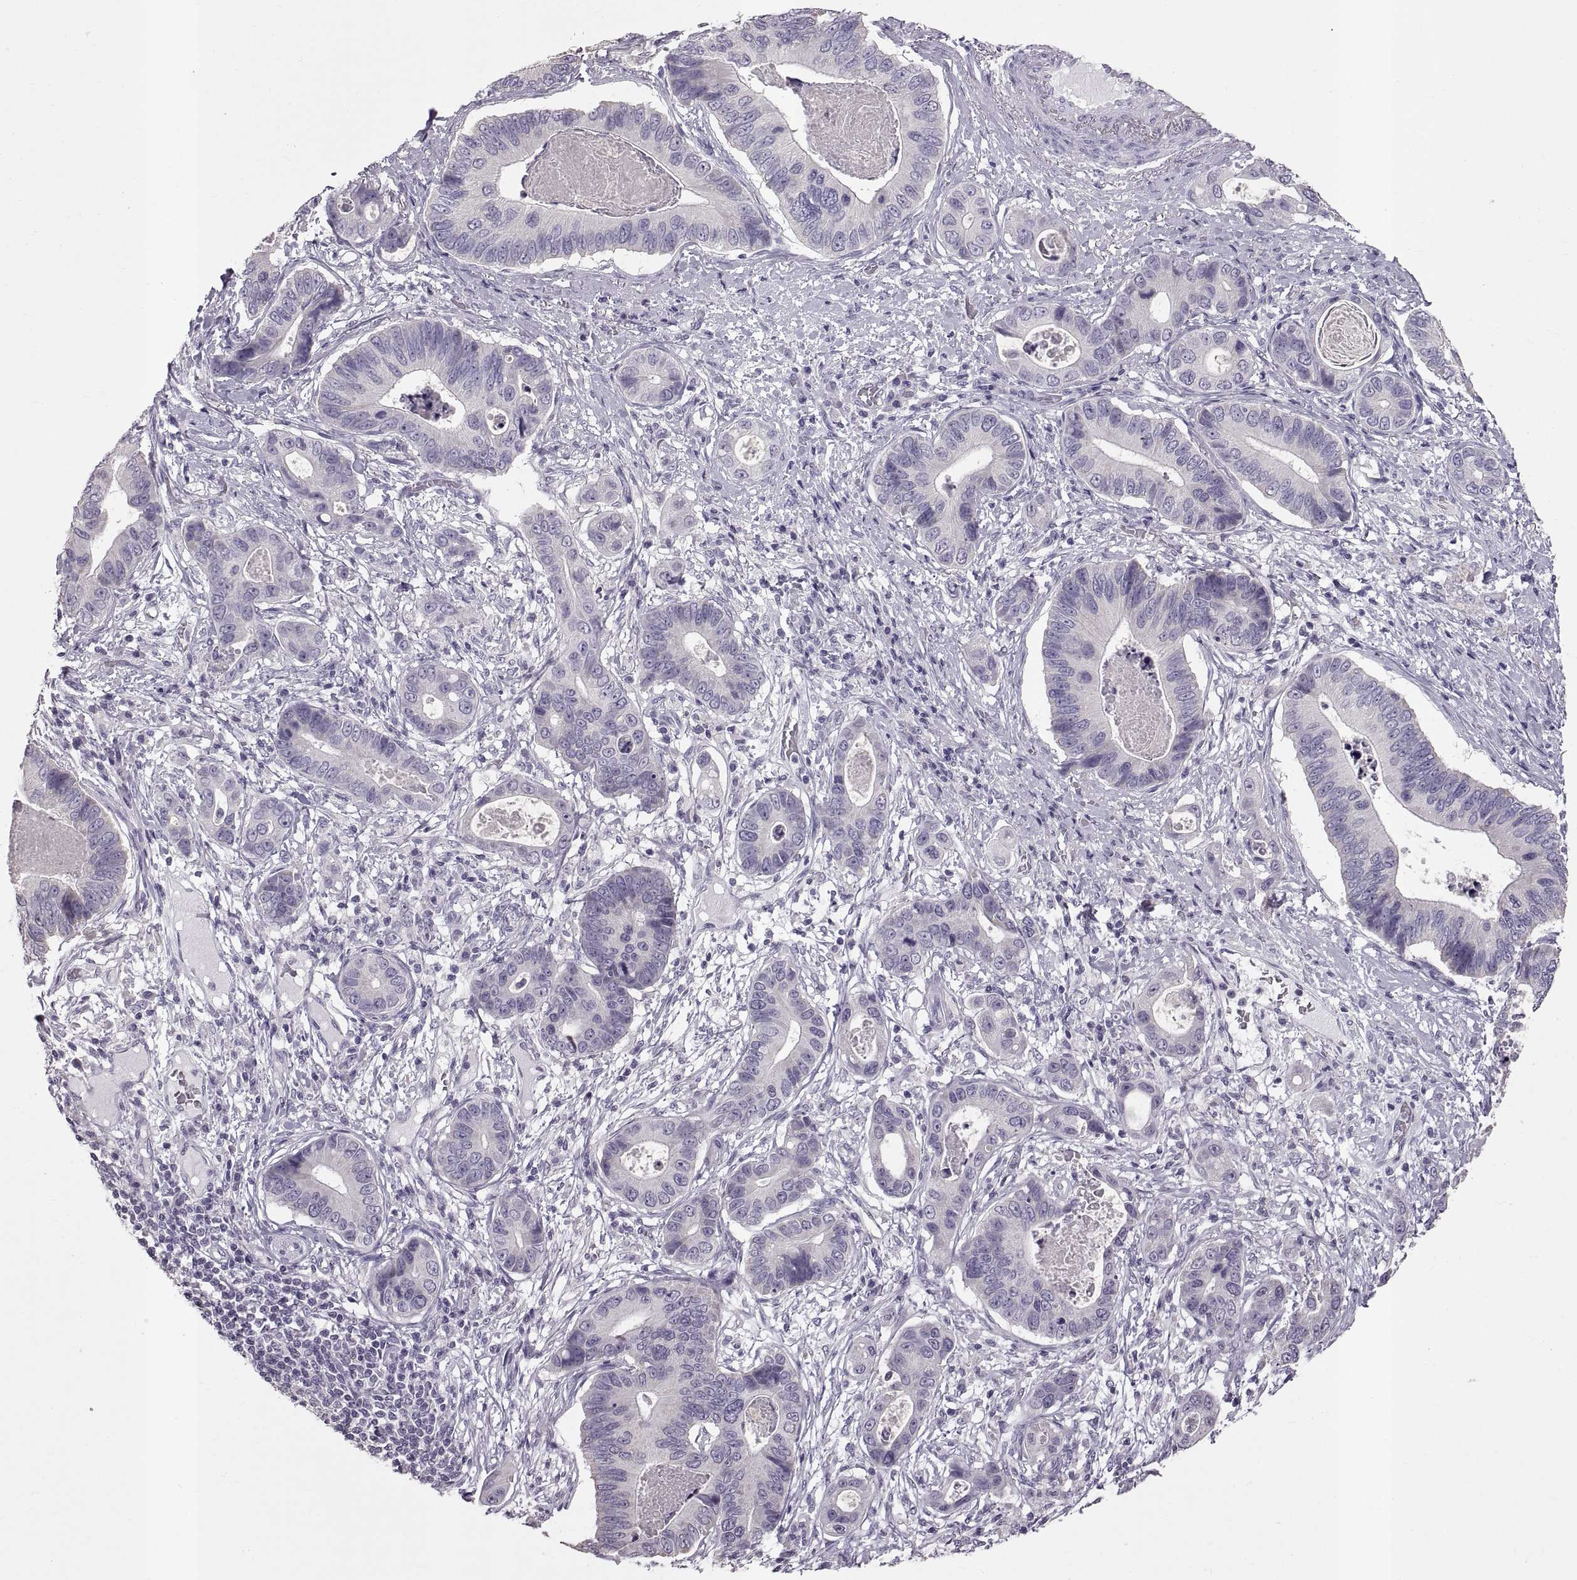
{"staining": {"intensity": "negative", "quantity": "none", "location": "none"}, "tissue": "stomach cancer", "cell_type": "Tumor cells", "image_type": "cancer", "snomed": [{"axis": "morphology", "description": "Adenocarcinoma, NOS"}, {"axis": "topography", "description": "Stomach"}], "caption": "Immunohistochemistry (IHC) of adenocarcinoma (stomach) reveals no positivity in tumor cells. (Stains: DAB IHC with hematoxylin counter stain, Microscopy: brightfield microscopy at high magnification).", "gene": "WBP2NL", "patient": {"sex": "male", "age": 84}}